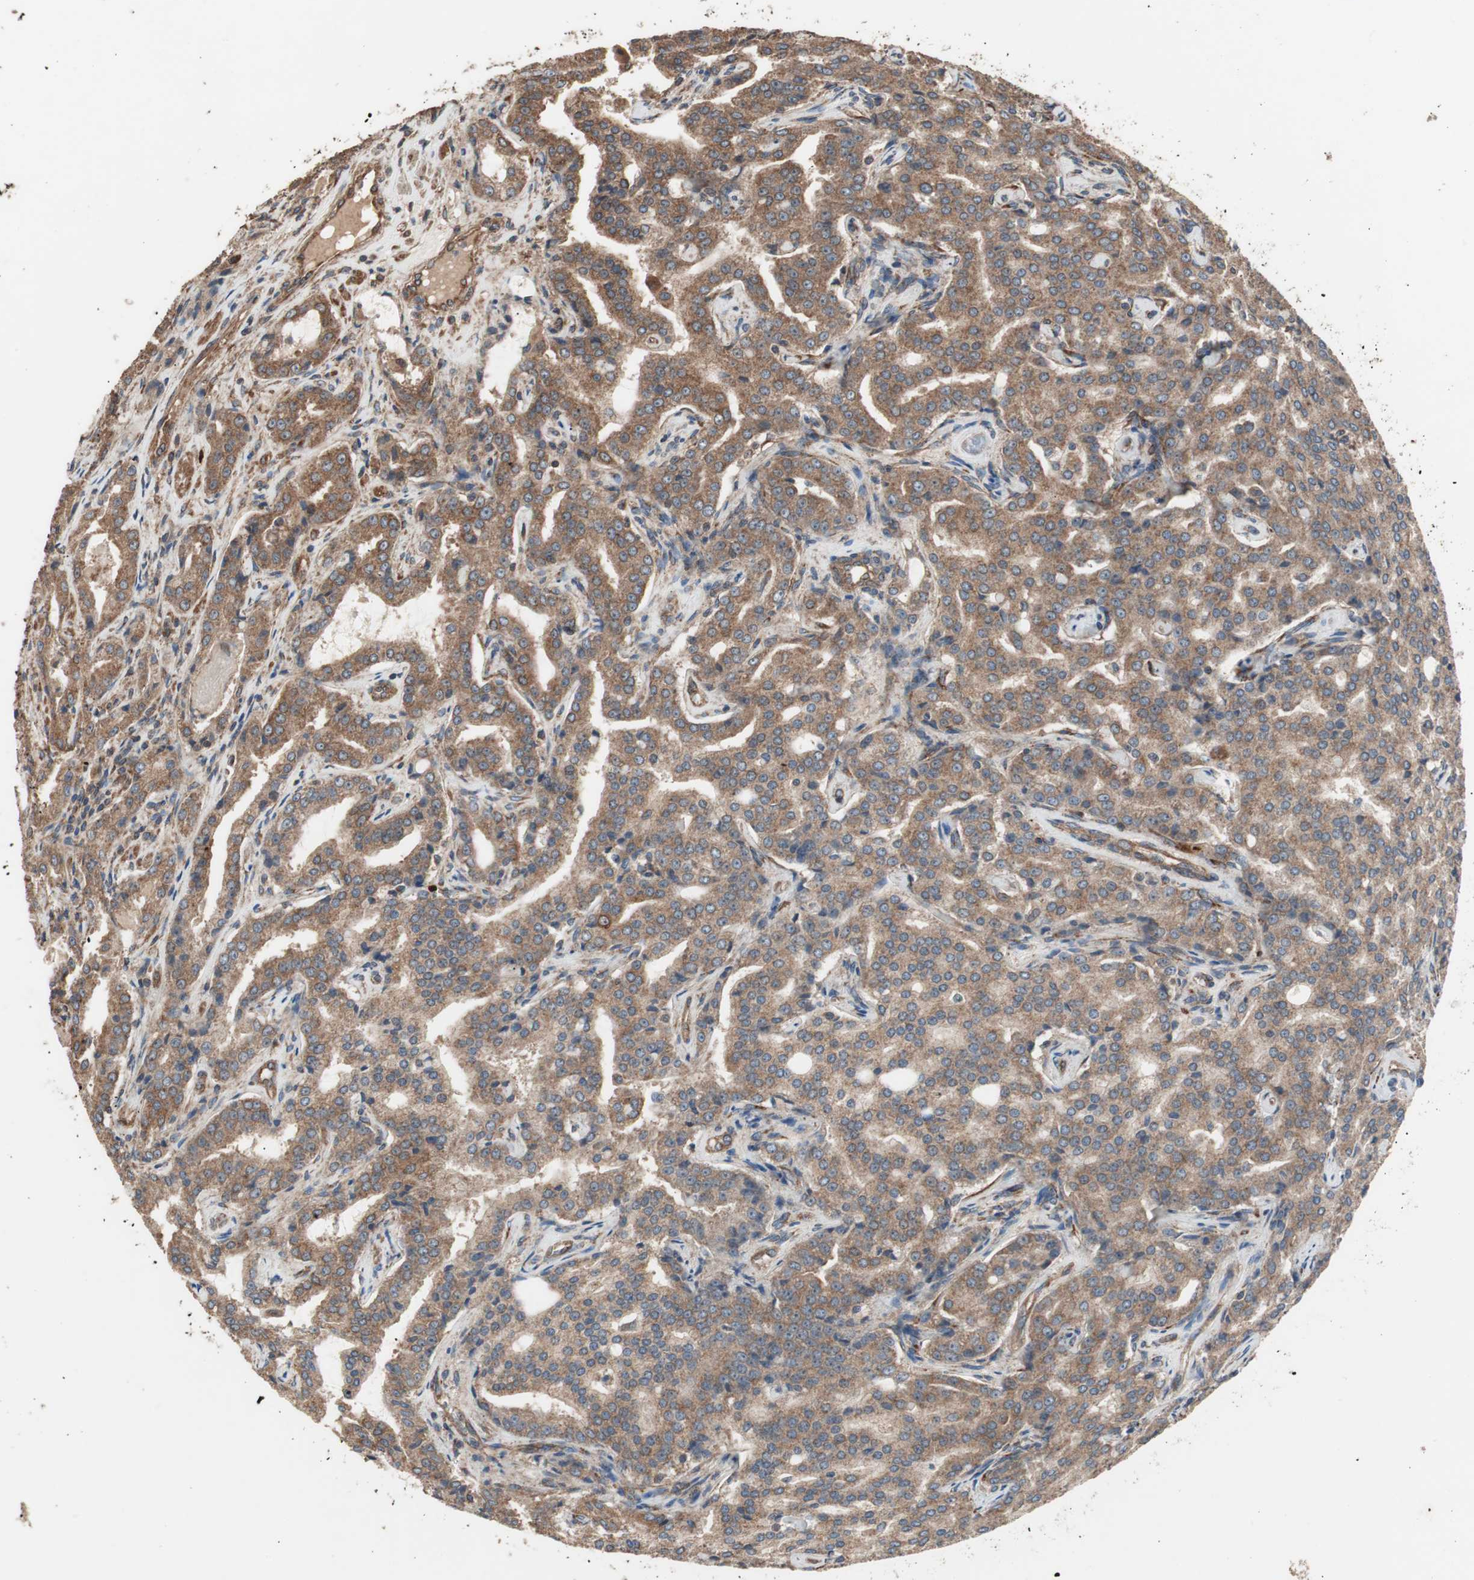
{"staining": {"intensity": "moderate", "quantity": ">75%", "location": "cytoplasmic/membranous"}, "tissue": "prostate cancer", "cell_type": "Tumor cells", "image_type": "cancer", "snomed": [{"axis": "morphology", "description": "Adenocarcinoma, High grade"}, {"axis": "topography", "description": "Prostate"}], "caption": "IHC photomicrograph of prostate cancer stained for a protein (brown), which exhibits medium levels of moderate cytoplasmic/membranous expression in about >75% of tumor cells.", "gene": "LZTS1", "patient": {"sex": "male", "age": 72}}